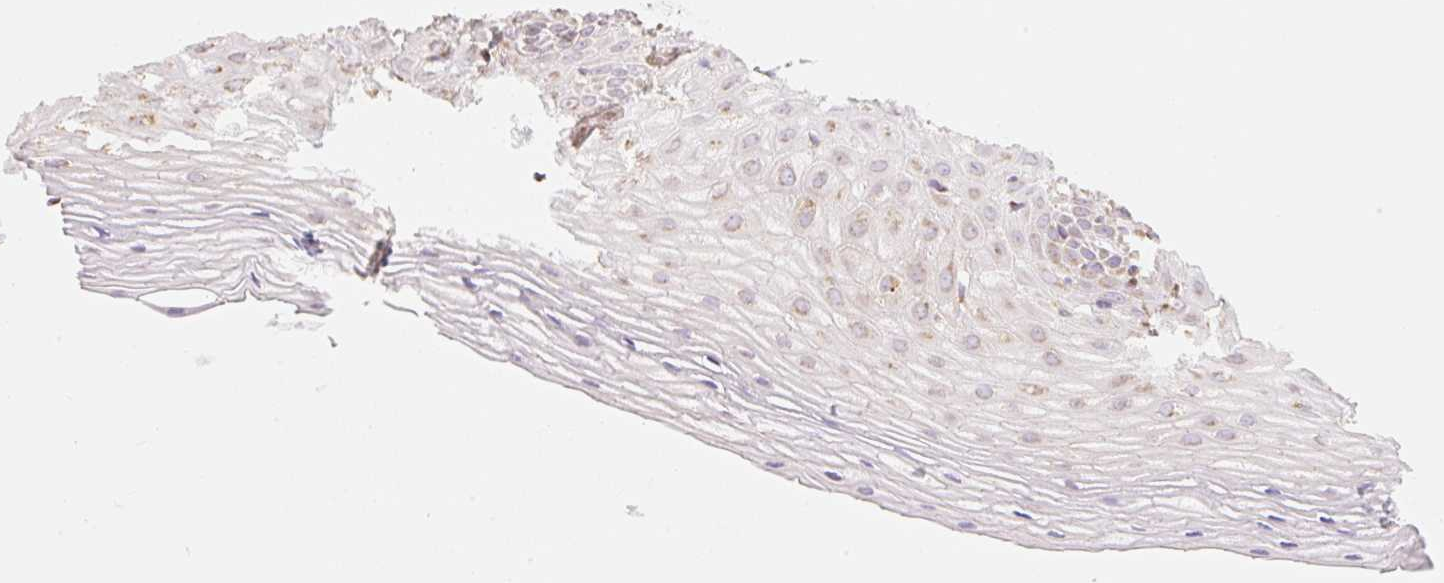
{"staining": {"intensity": "moderate", "quantity": ">75%", "location": "cytoplasmic/membranous"}, "tissue": "cervix", "cell_type": "Glandular cells", "image_type": "normal", "snomed": [{"axis": "morphology", "description": "Normal tissue, NOS"}, {"axis": "topography", "description": "Cervix"}], "caption": "A histopathology image of human cervix stained for a protein shows moderate cytoplasmic/membranous brown staining in glandular cells. (Brightfield microscopy of DAB IHC at high magnification).", "gene": "GOSR2", "patient": {"sex": "female", "age": 36}}